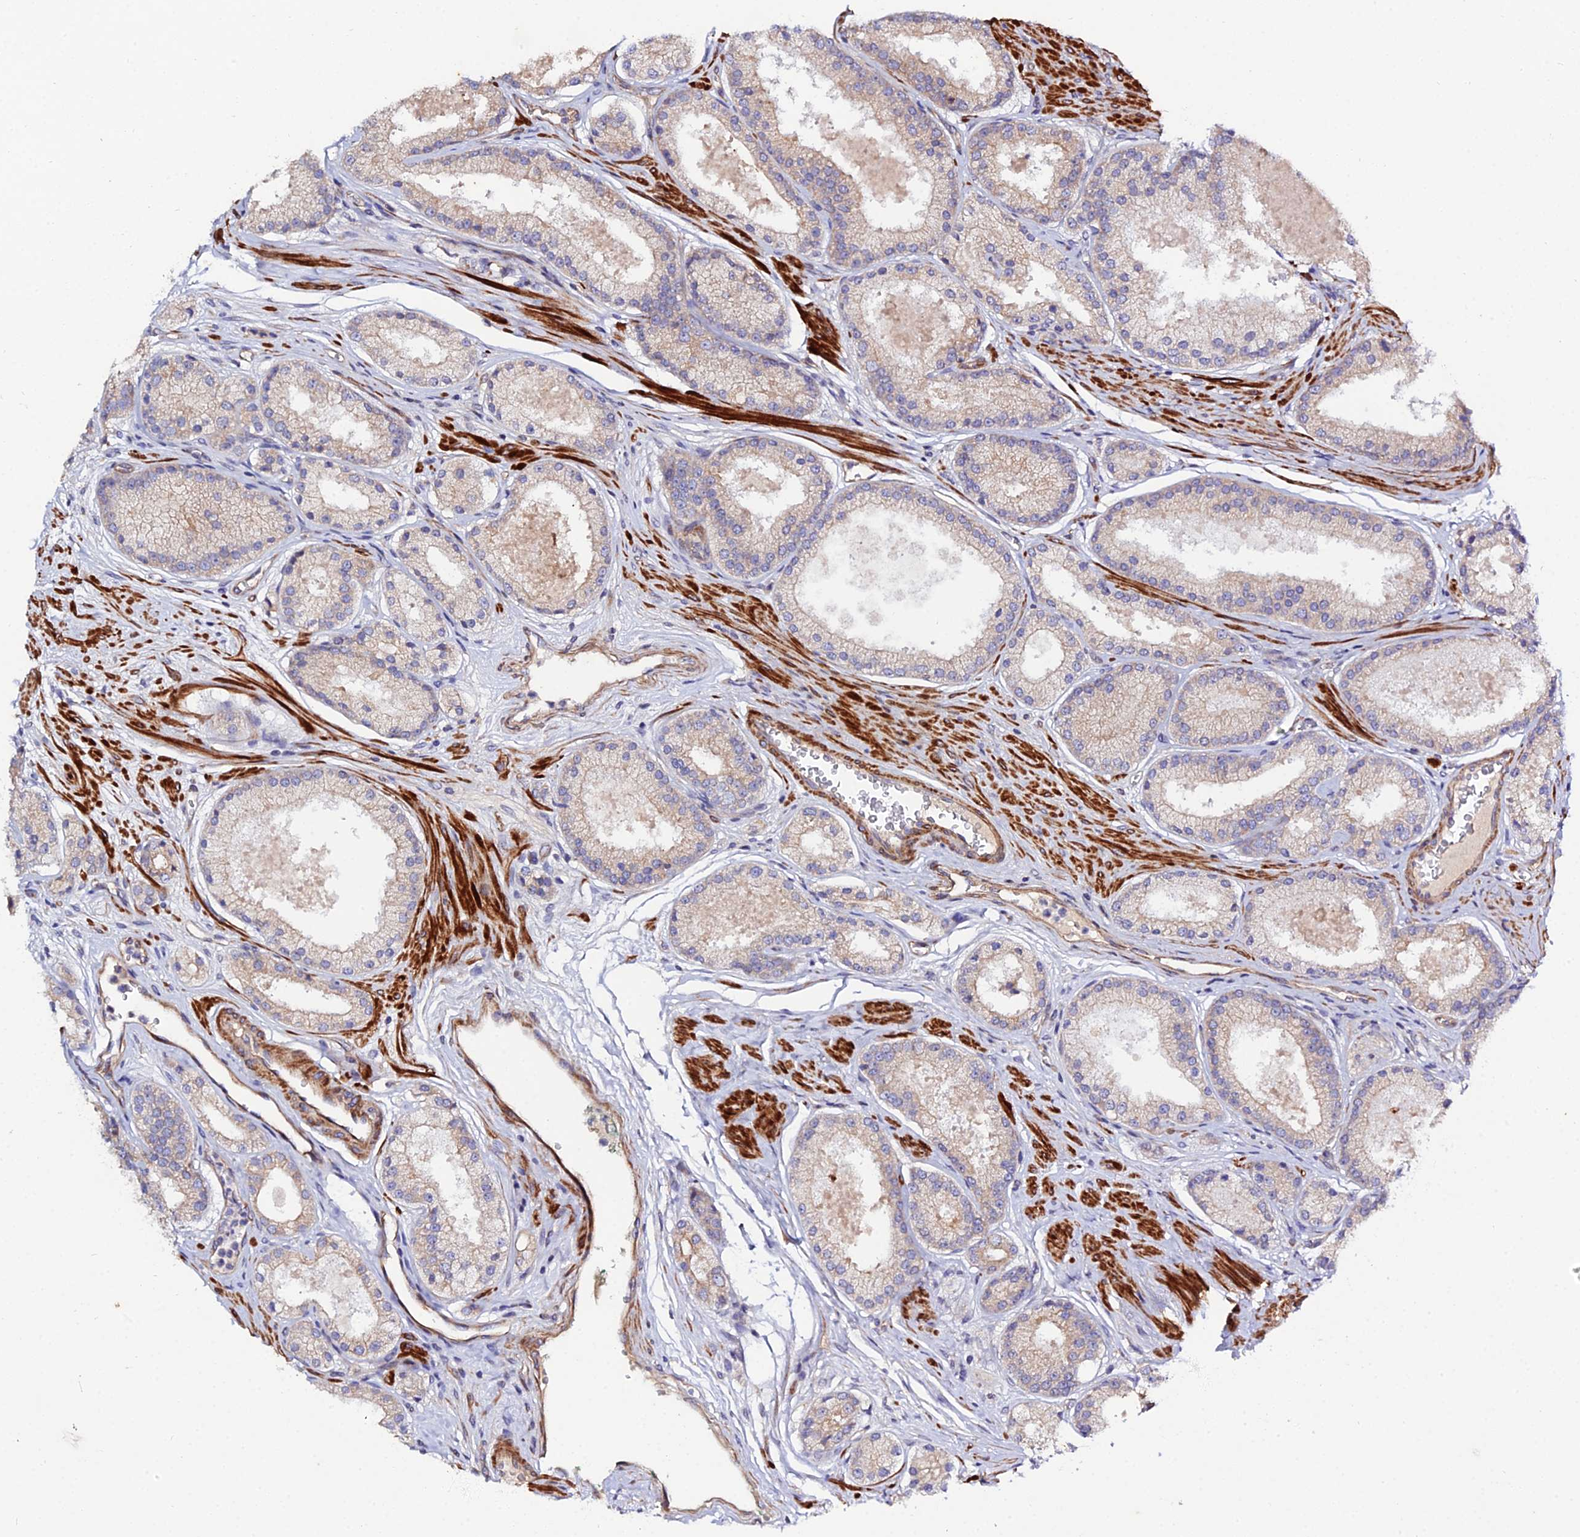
{"staining": {"intensity": "weak", "quantity": "25%-75%", "location": "cytoplasmic/membranous"}, "tissue": "prostate cancer", "cell_type": "Tumor cells", "image_type": "cancer", "snomed": [{"axis": "morphology", "description": "Adenocarcinoma, Low grade"}, {"axis": "topography", "description": "Prostate"}], "caption": "This is a micrograph of IHC staining of low-grade adenocarcinoma (prostate), which shows weak expression in the cytoplasmic/membranous of tumor cells.", "gene": "ARL6IP1", "patient": {"sex": "male", "age": 59}}